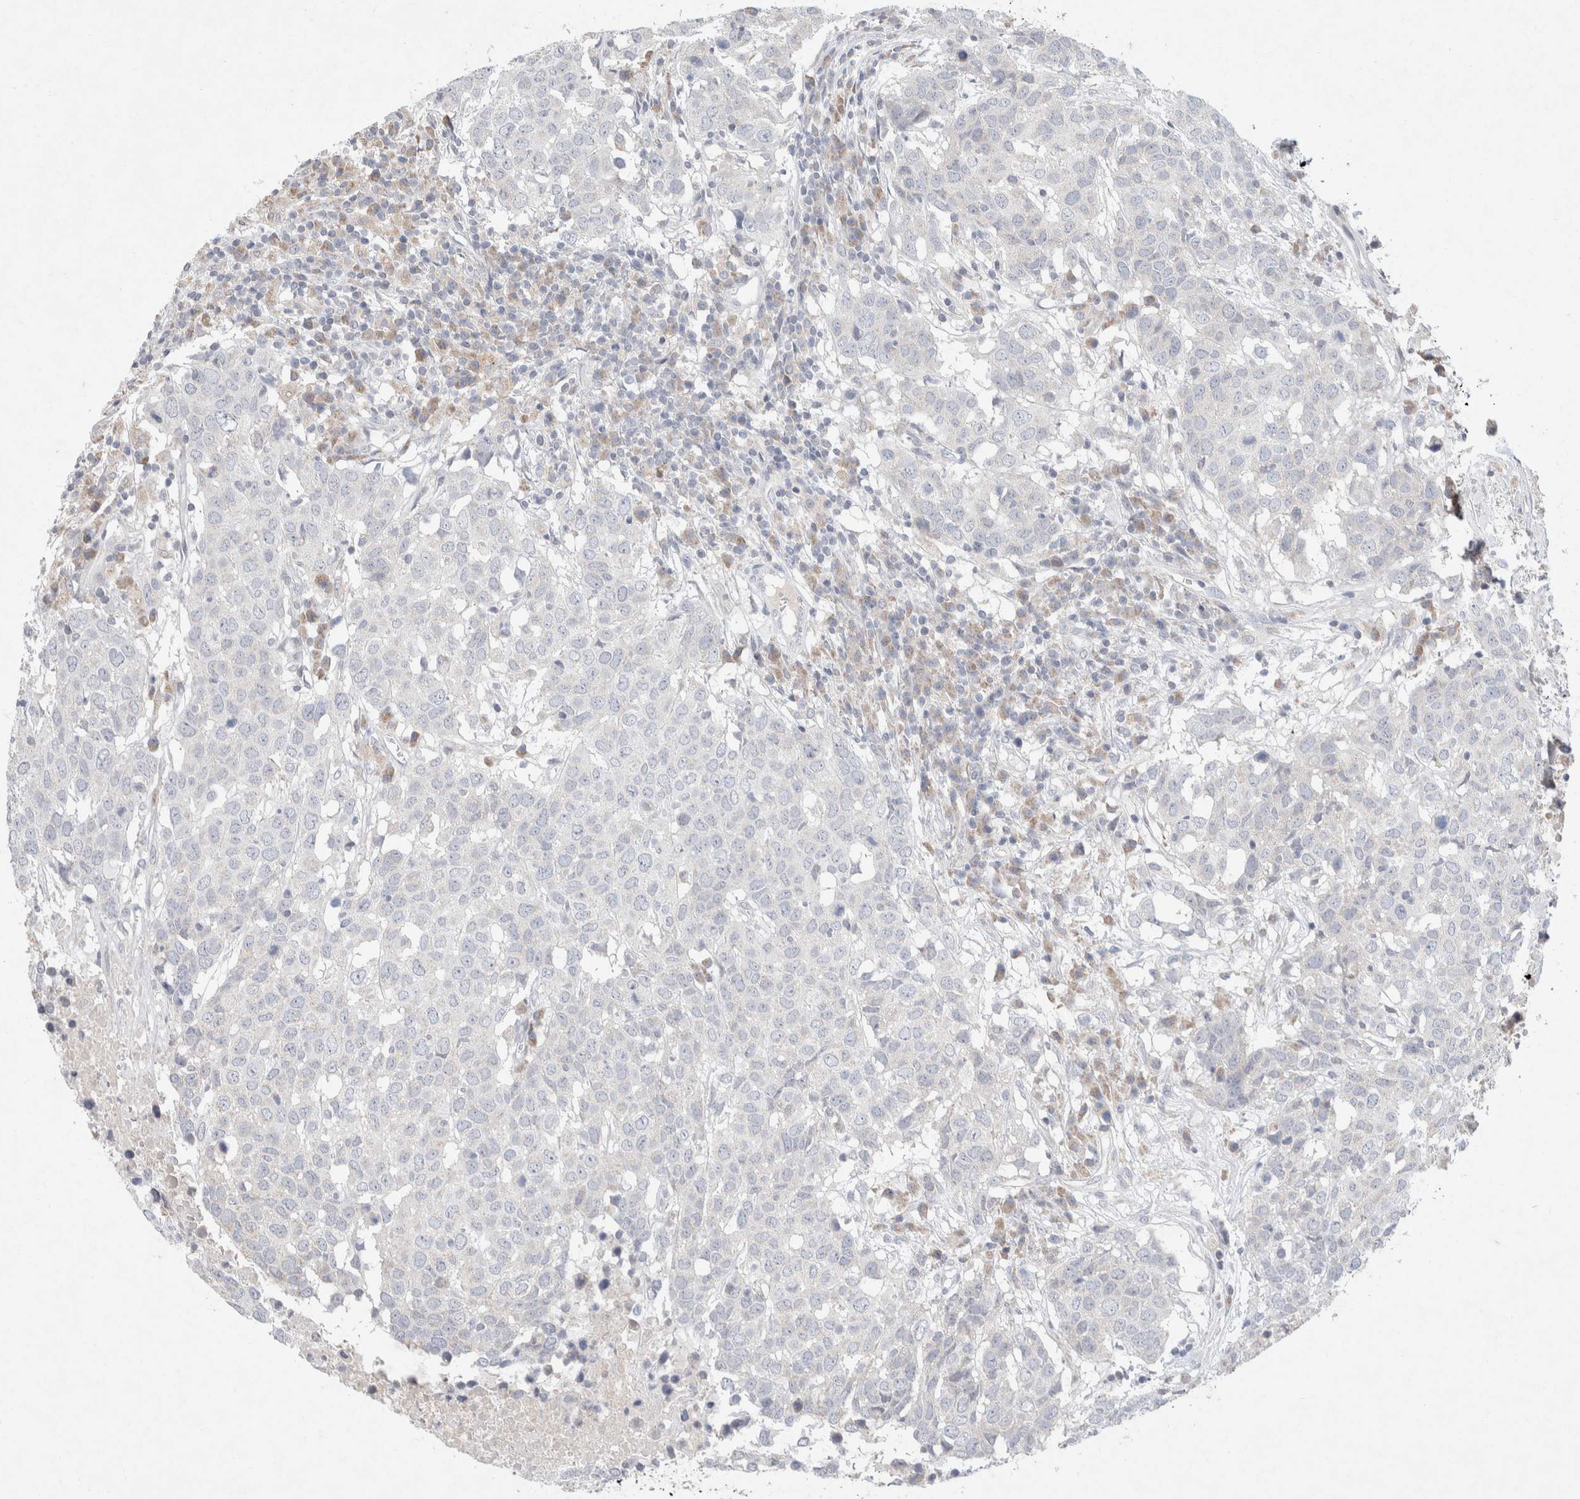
{"staining": {"intensity": "negative", "quantity": "none", "location": "none"}, "tissue": "head and neck cancer", "cell_type": "Tumor cells", "image_type": "cancer", "snomed": [{"axis": "morphology", "description": "Squamous cell carcinoma, NOS"}, {"axis": "topography", "description": "Head-Neck"}], "caption": "High magnification brightfield microscopy of head and neck squamous cell carcinoma stained with DAB (brown) and counterstained with hematoxylin (blue): tumor cells show no significant positivity.", "gene": "CMTM4", "patient": {"sex": "male", "age": 66}}